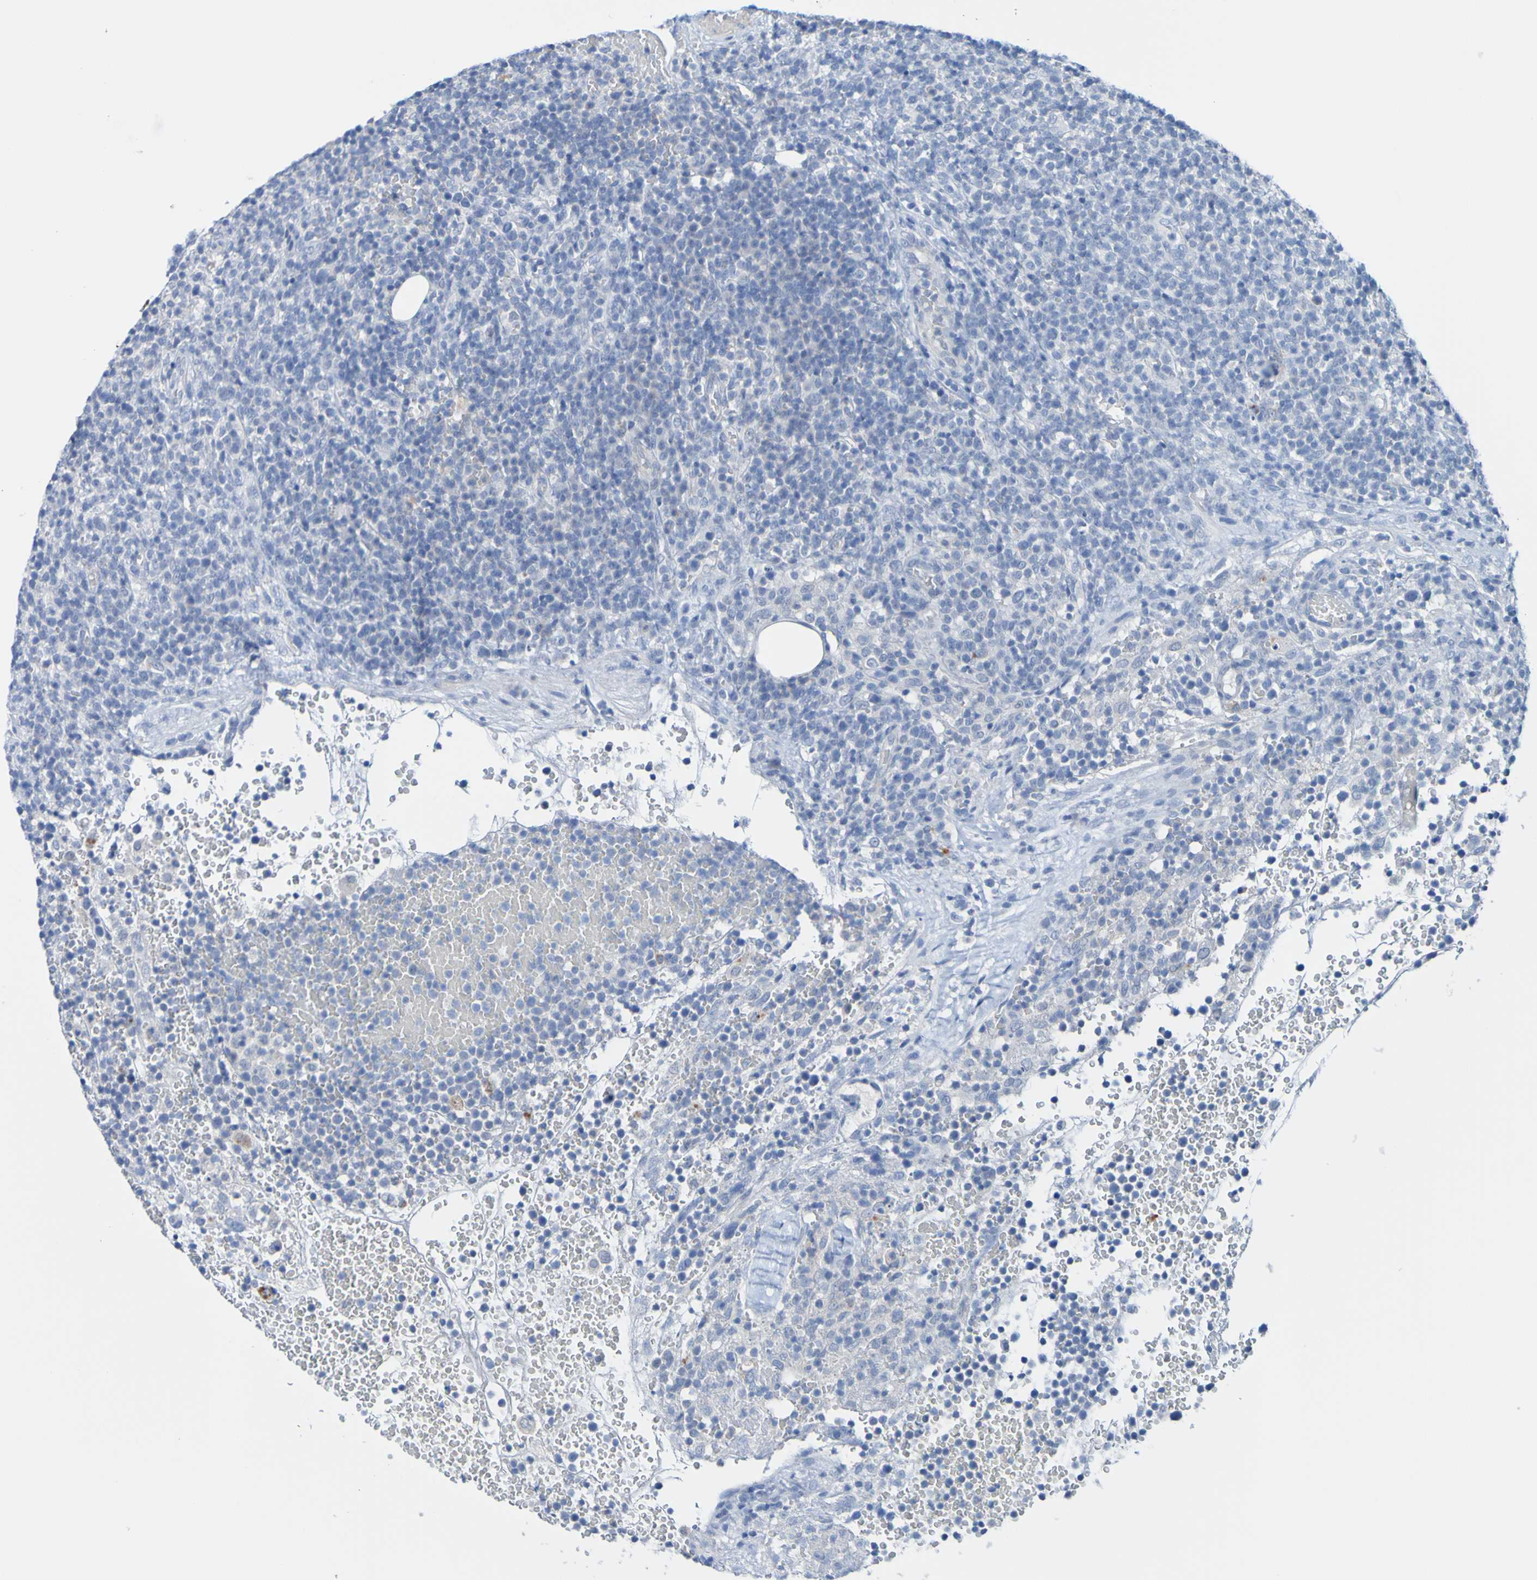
{"staining": {"intensity": "negative", "quantity": "none", "location": "none"}, "tissue": "lymphoma", "cell_type": "Tumor cells", "image_type": "cancer", "snomed": [{"axis": "morphology", "description": "Malignant lymphoma, non-Hodgkin's type, High grade"}, {"axis": "topography", "description": "Lymph node"}], "caption": "High power microscopy micrograph of an immunohistochemistry photomicrograph of lymphoma, revealing no significant expression in tumor cells.", "gene": "ACMSD", "patient": {"sex": "male", "age": 61}}